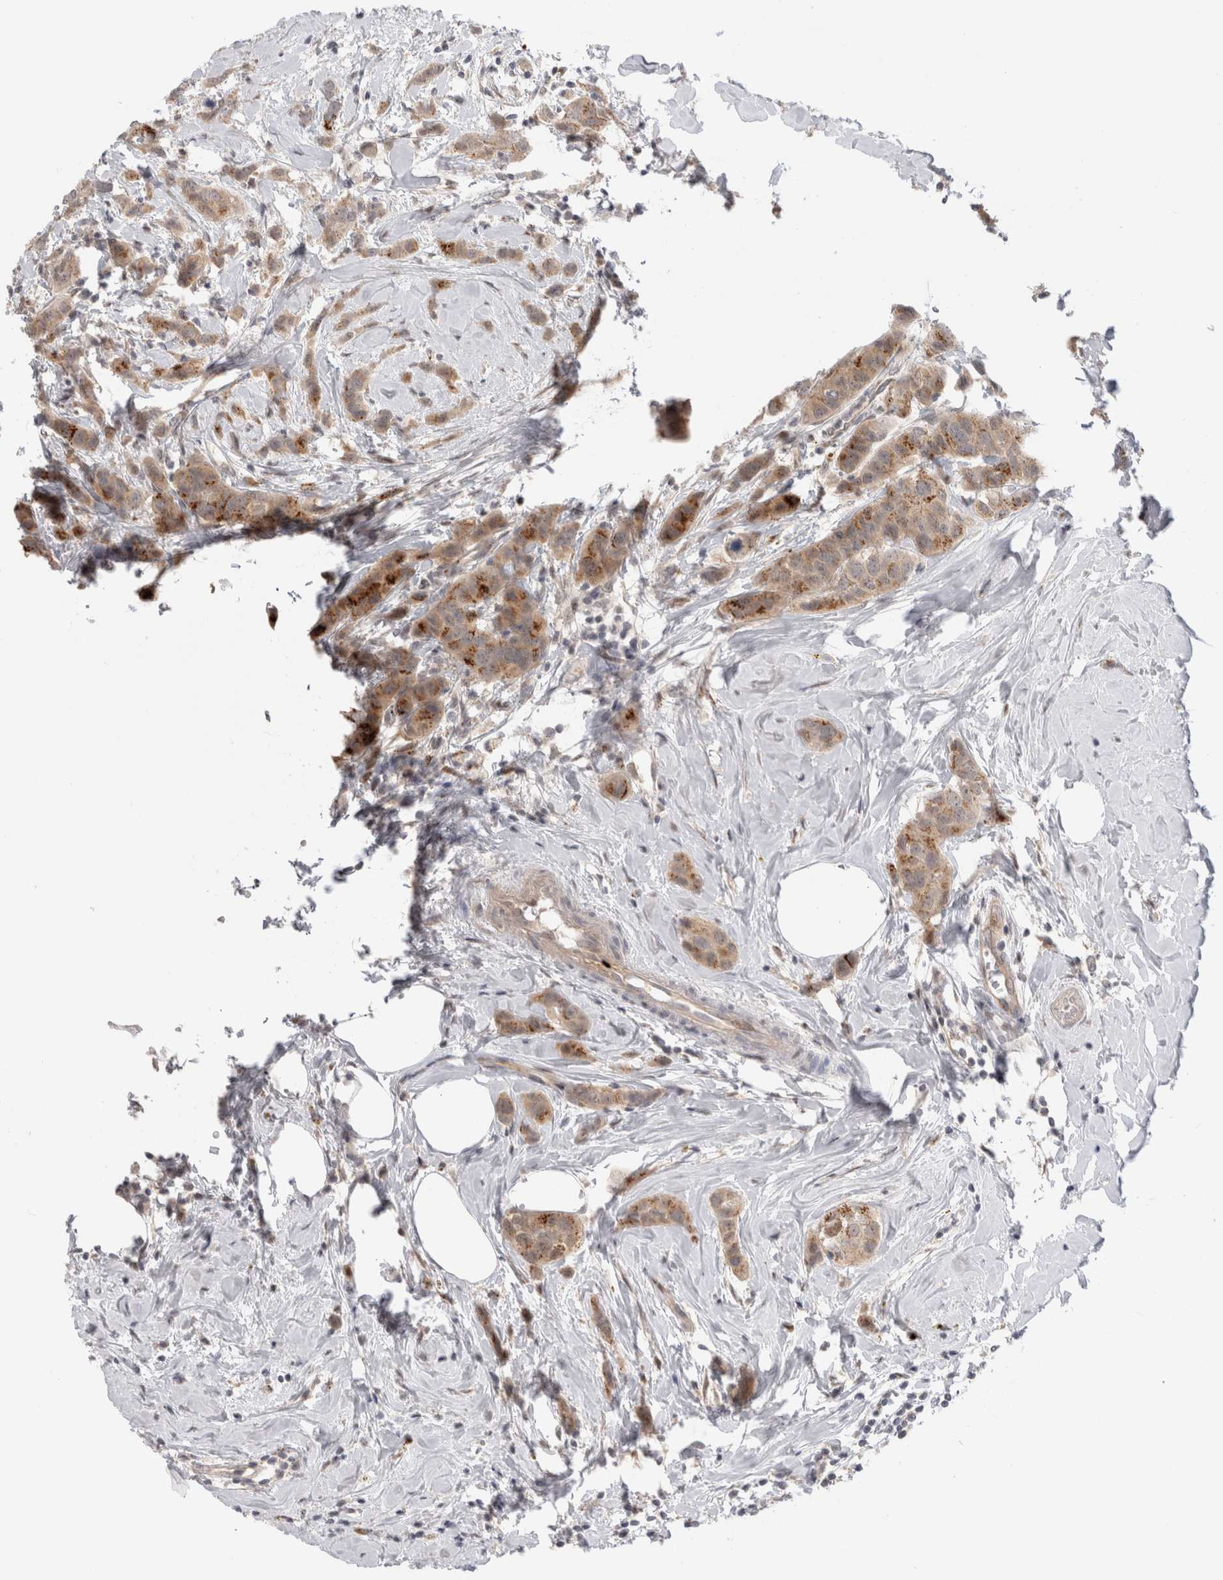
{"staining": {"intensity": "moderate", "quantity": ">75%", "location": "cytoplasmic/membranous"}, "tissue": "breast cancer", "cell_type": "Tumor cells", "image_type": "cancer", "snomed": [{"axis": "morphology", "description": "Duct carcinoma"}, {"axis": "topography", "description": "Breast"}], "caption": "A histopathology image of breast cancer (infiltrating ductal carcinoma) stained for a protein displays moderate cytoplasmic/membranous brown staining in tumor cells.", "gene": "VPS28", "patient": {"sex": "female", "age": 50}}